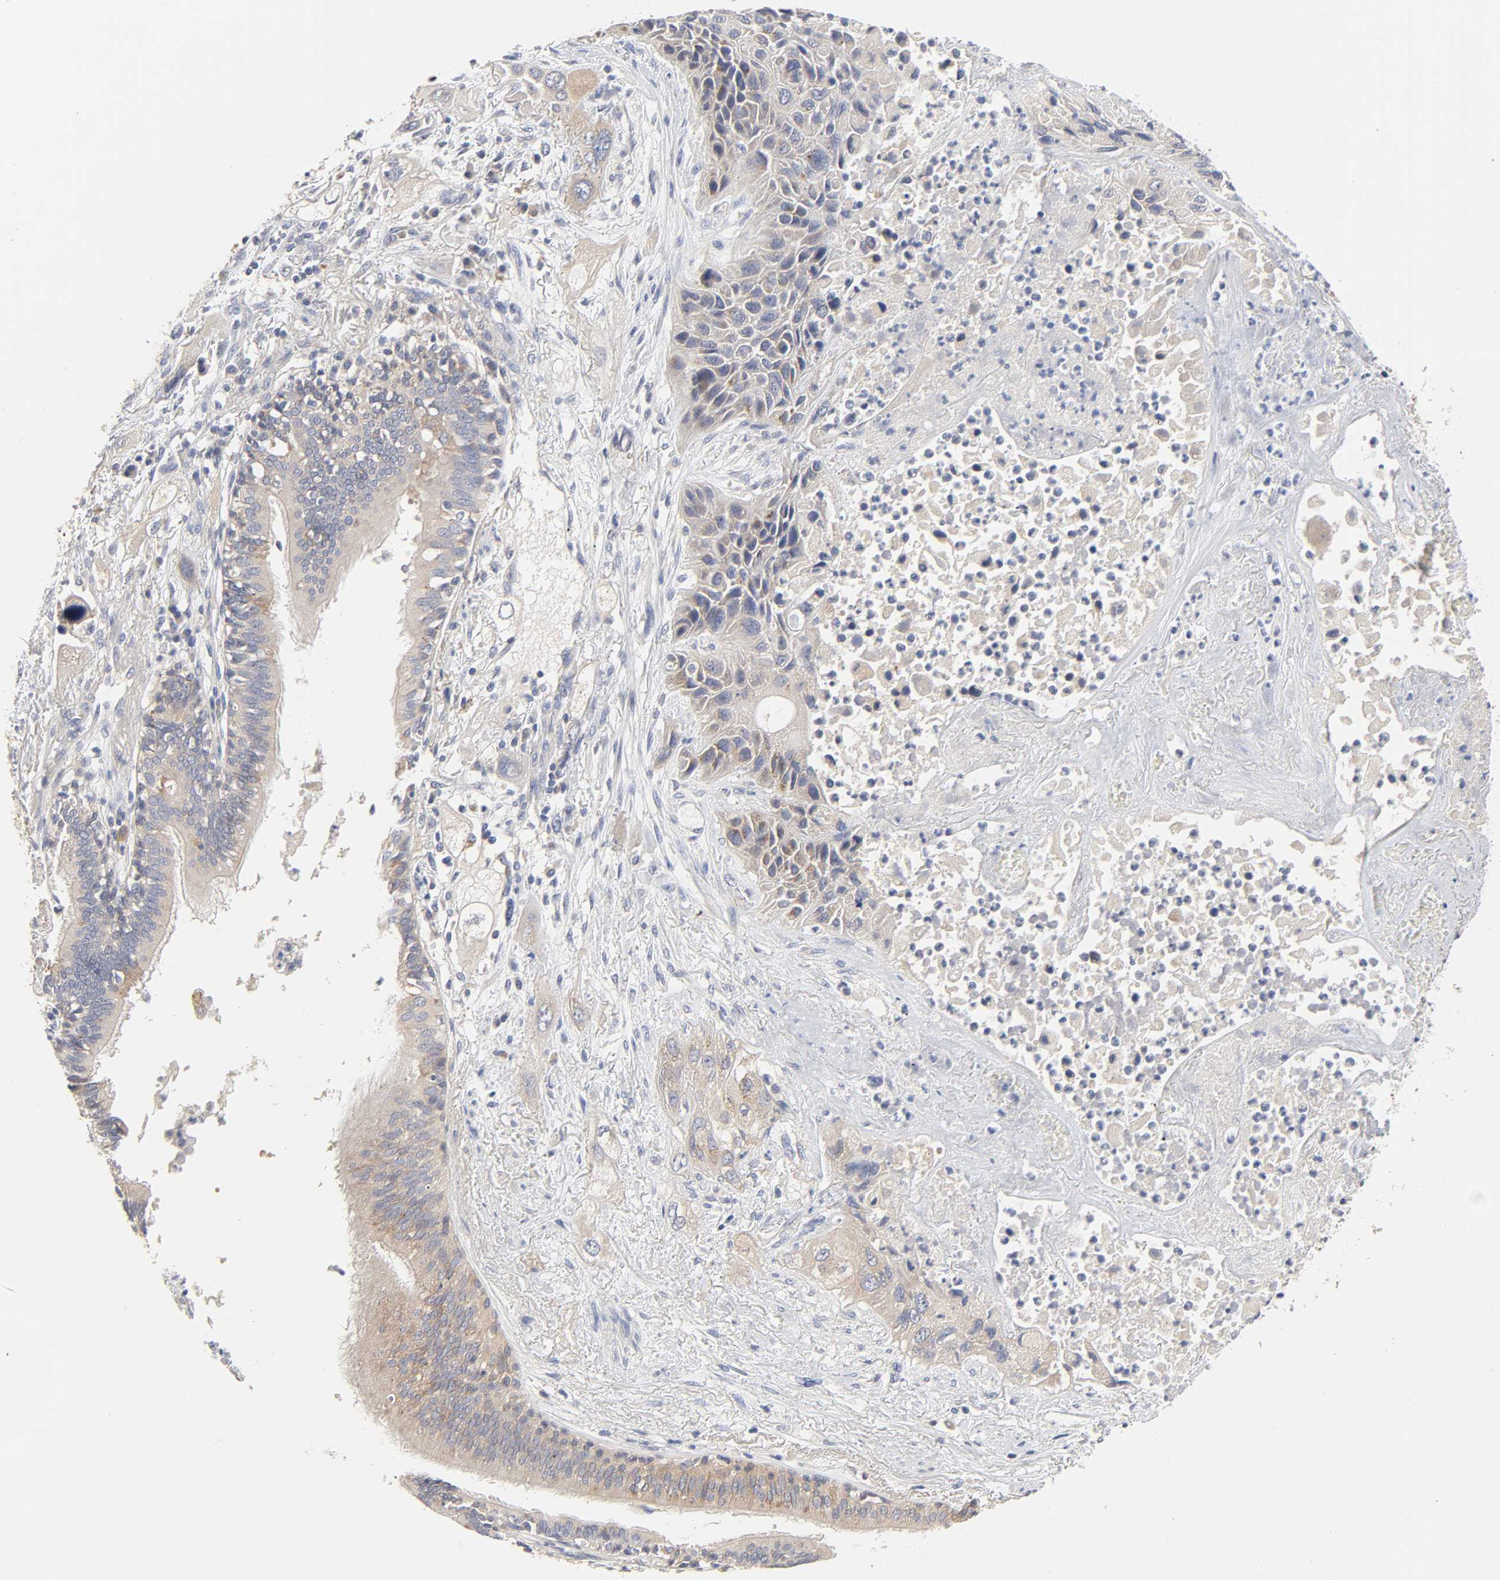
{"staining": {"intensity": "weak", "quantity": ">75%", "location": "cytoplasmic/membranous"}, "tissue": "lung cancer", "cell_type": "Tumor cells", "image_type": "cancer", "snomed": [{"axis": "morphology", "description": "Squamous cell carcinoma, NOS"}, {"axis": "topography", "description": "Lung"}], "caption": "Immunohistochemical staining of human lung cancer reveals low levels of weak cytoplasmic/membranous protein positivity in approximately >75% of tumor cells.", "gene": "C17orf75", "patient": {"sex": "female", "age": 76}}